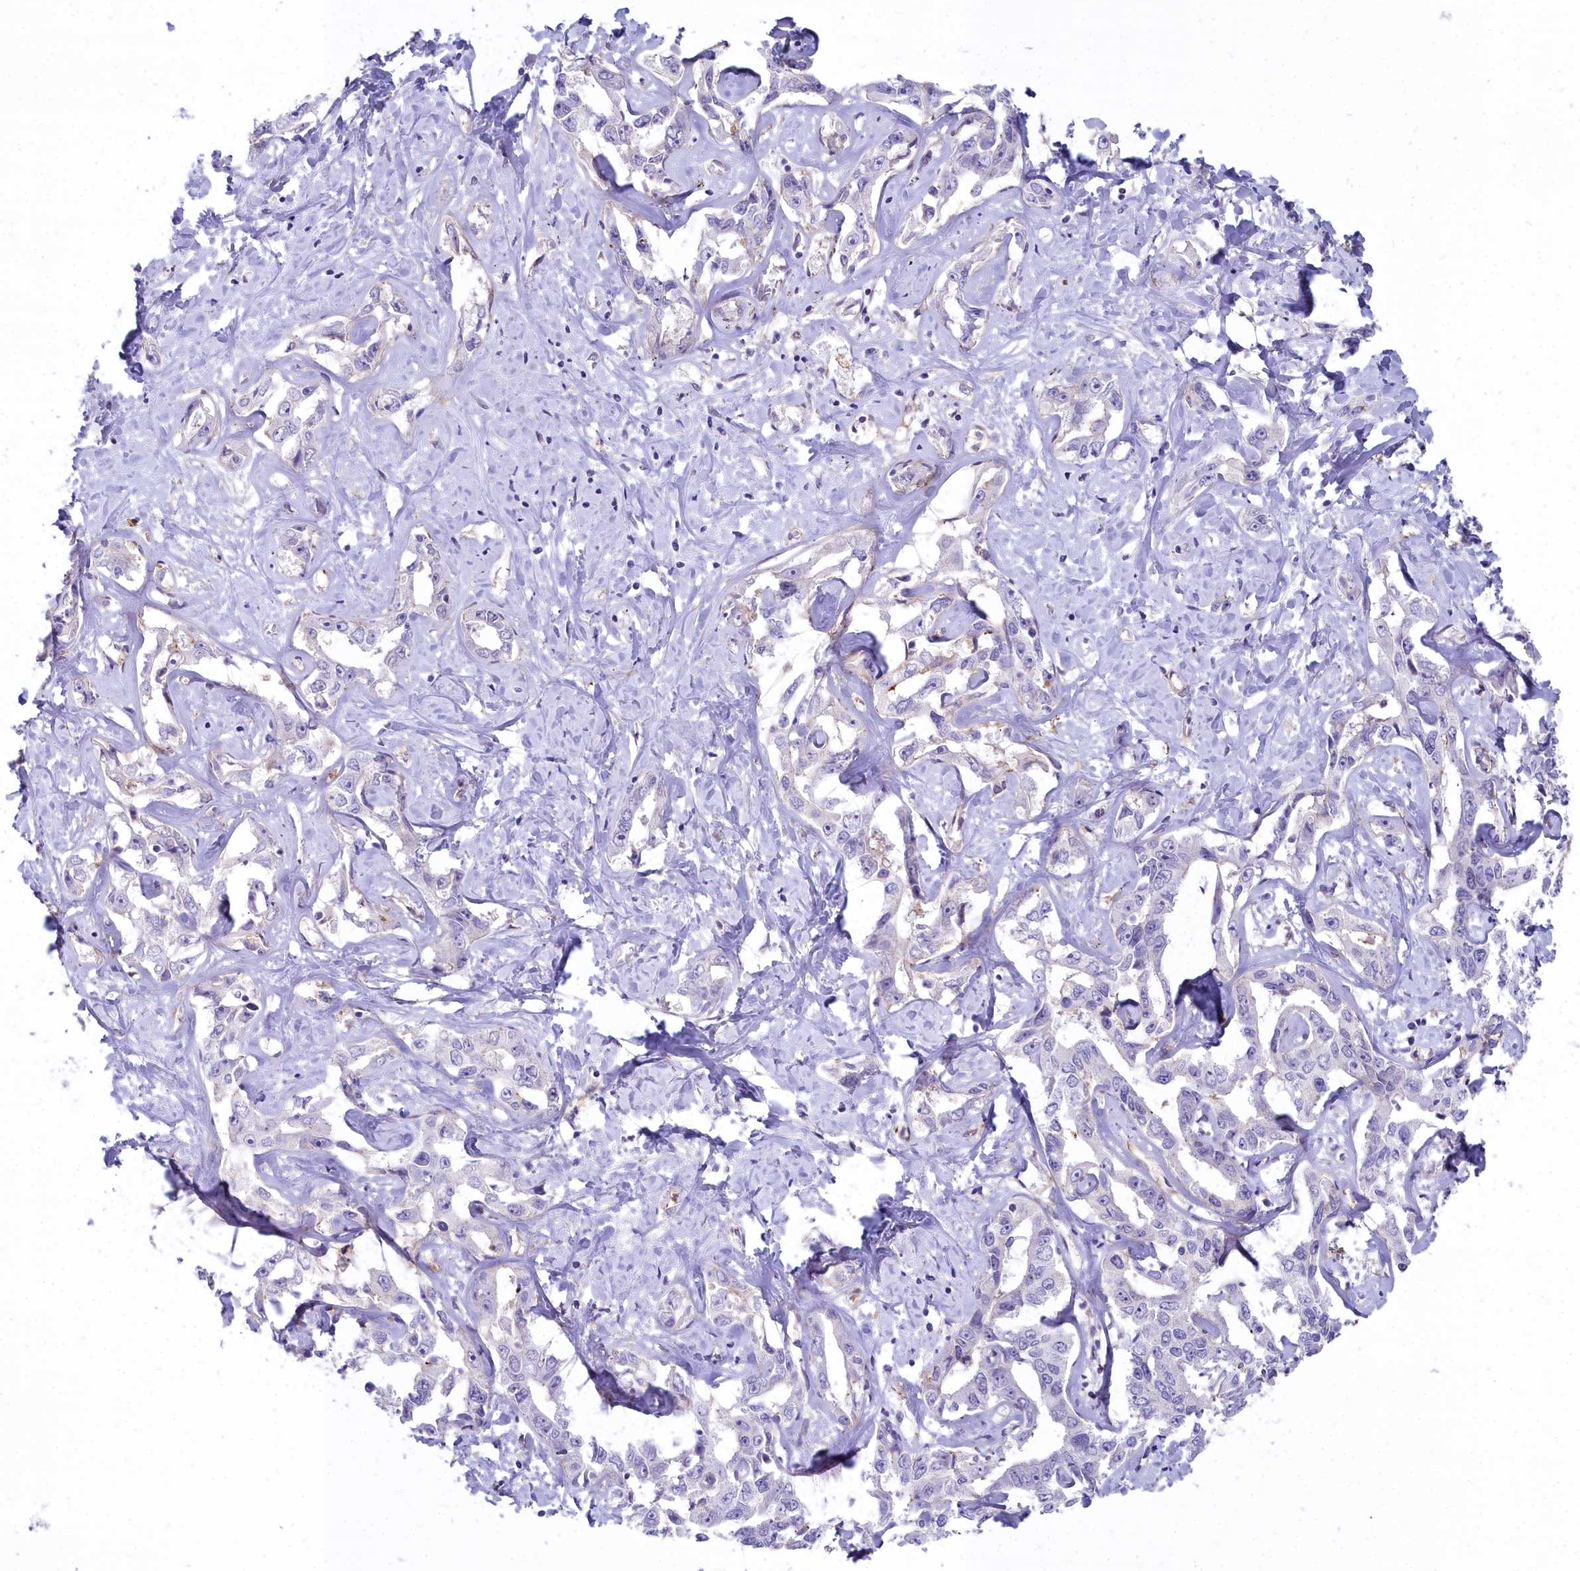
{"staining": {"intensity": "negative", "quantity": "none", "location": "none"}, "tissue": "liver cancer", "cell_type": "Tumor cells", "image_type": "cancer", "snomed": [{"axis": "morphology", "description": "Cholangiocarcinoma"}, {"axis": "topography", "description": "Liver"}], "caption": "High magnification brightfield microscopy of liver cancer stained with DAB (3,3'-diaminobenzidine) (brown) and counterstained with hematoxylin (blue): tumor cells show no significant positivity.", "gene": "HLA-DOA", "patient": {"sex": "male", "age": 59}}